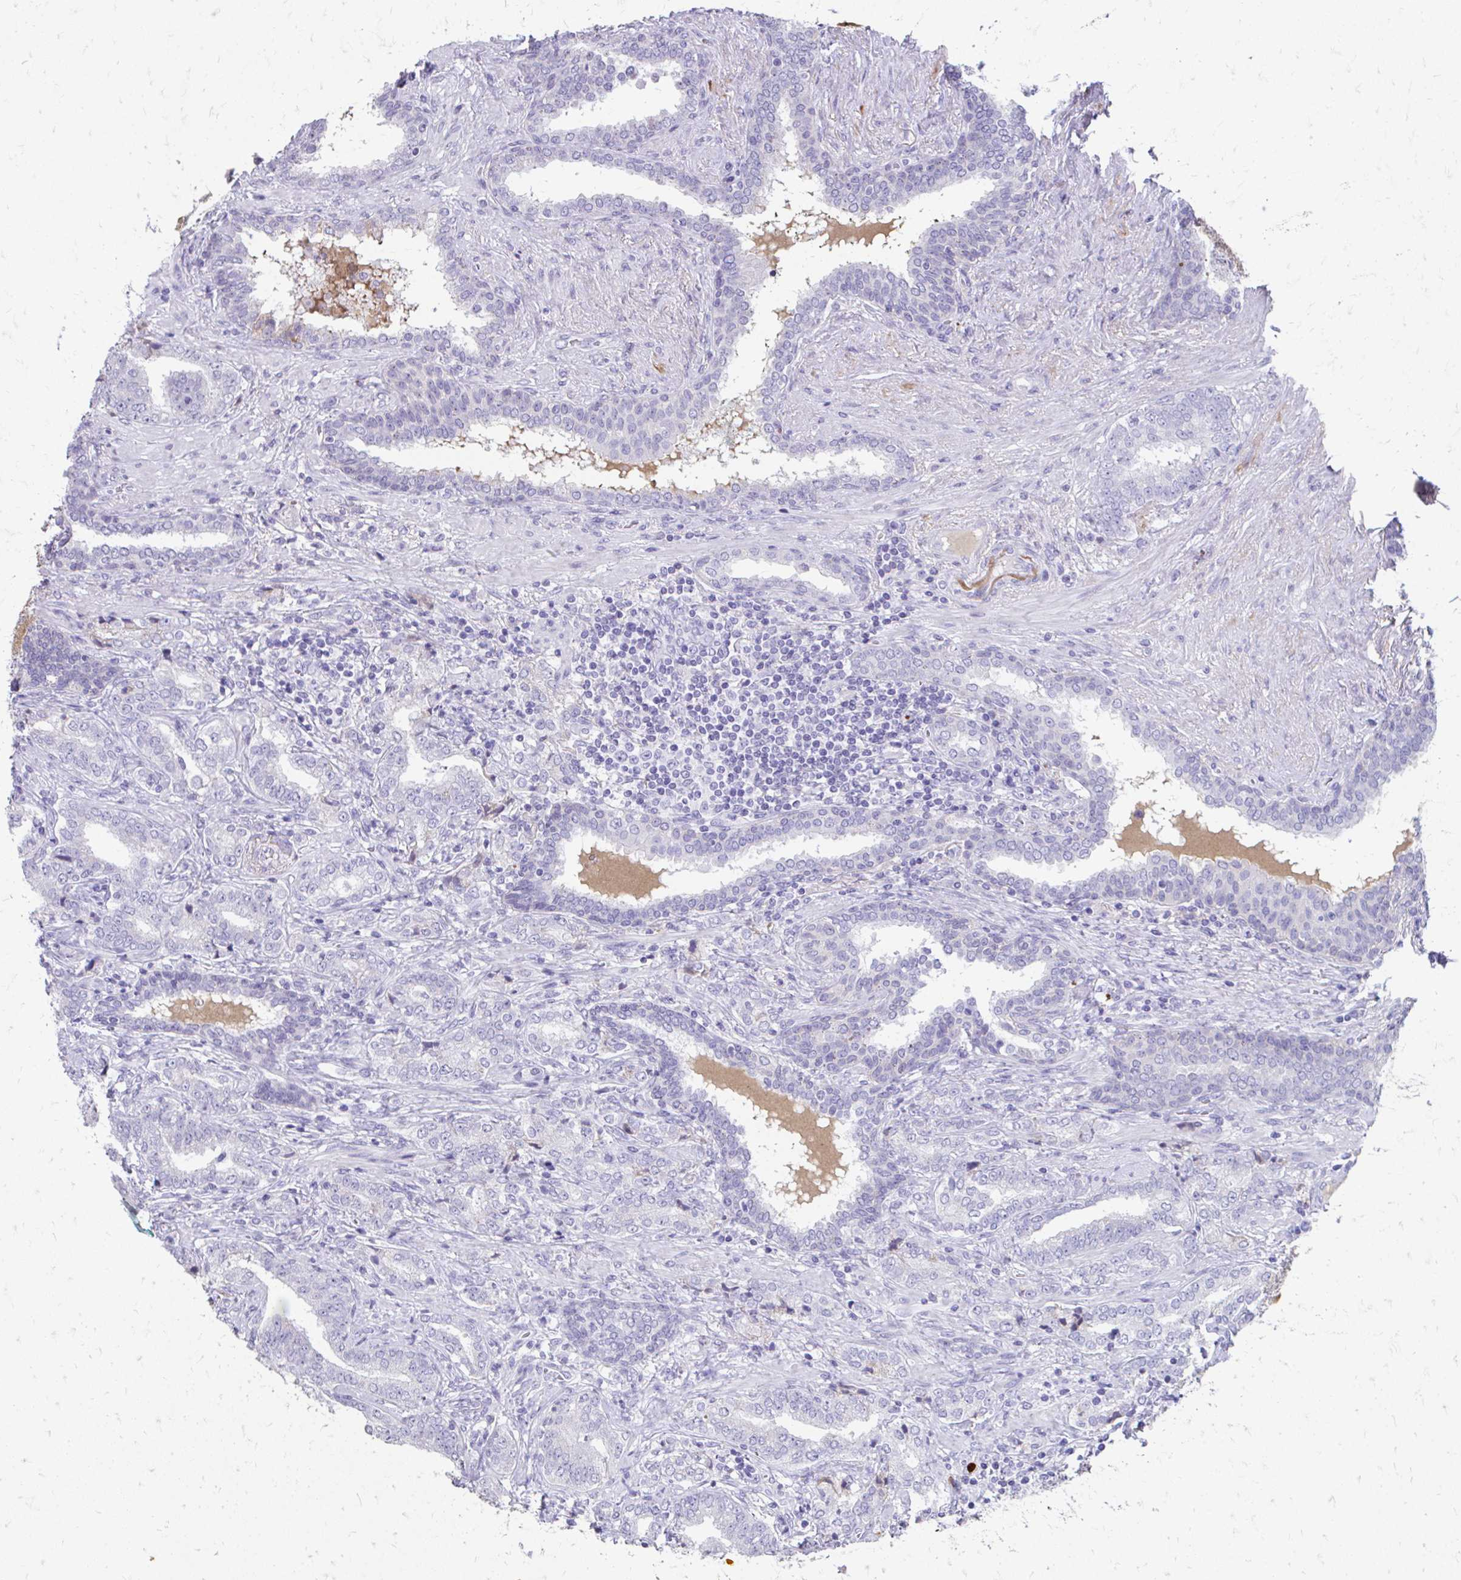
{"staining": {"intensity": "negative", "quantity": "none", "location": "none"}, "tissue": "prostate cancer", "cell_type": "Tumor cells", "image_type": "cancer", "snomed": [{"axis": "morphology", "description": "Adenocarcinoma, High grade"}, {"axis": "topography", "description": "Prostate"}], "caption": "This is an immunohistochemistry histopathology image of human prostate cancer (adenocarcinoma (high-grade)). There is no positivity in tumor cells.", "gene": "CFH", "patient": {"sex": "male", "age": 72}}